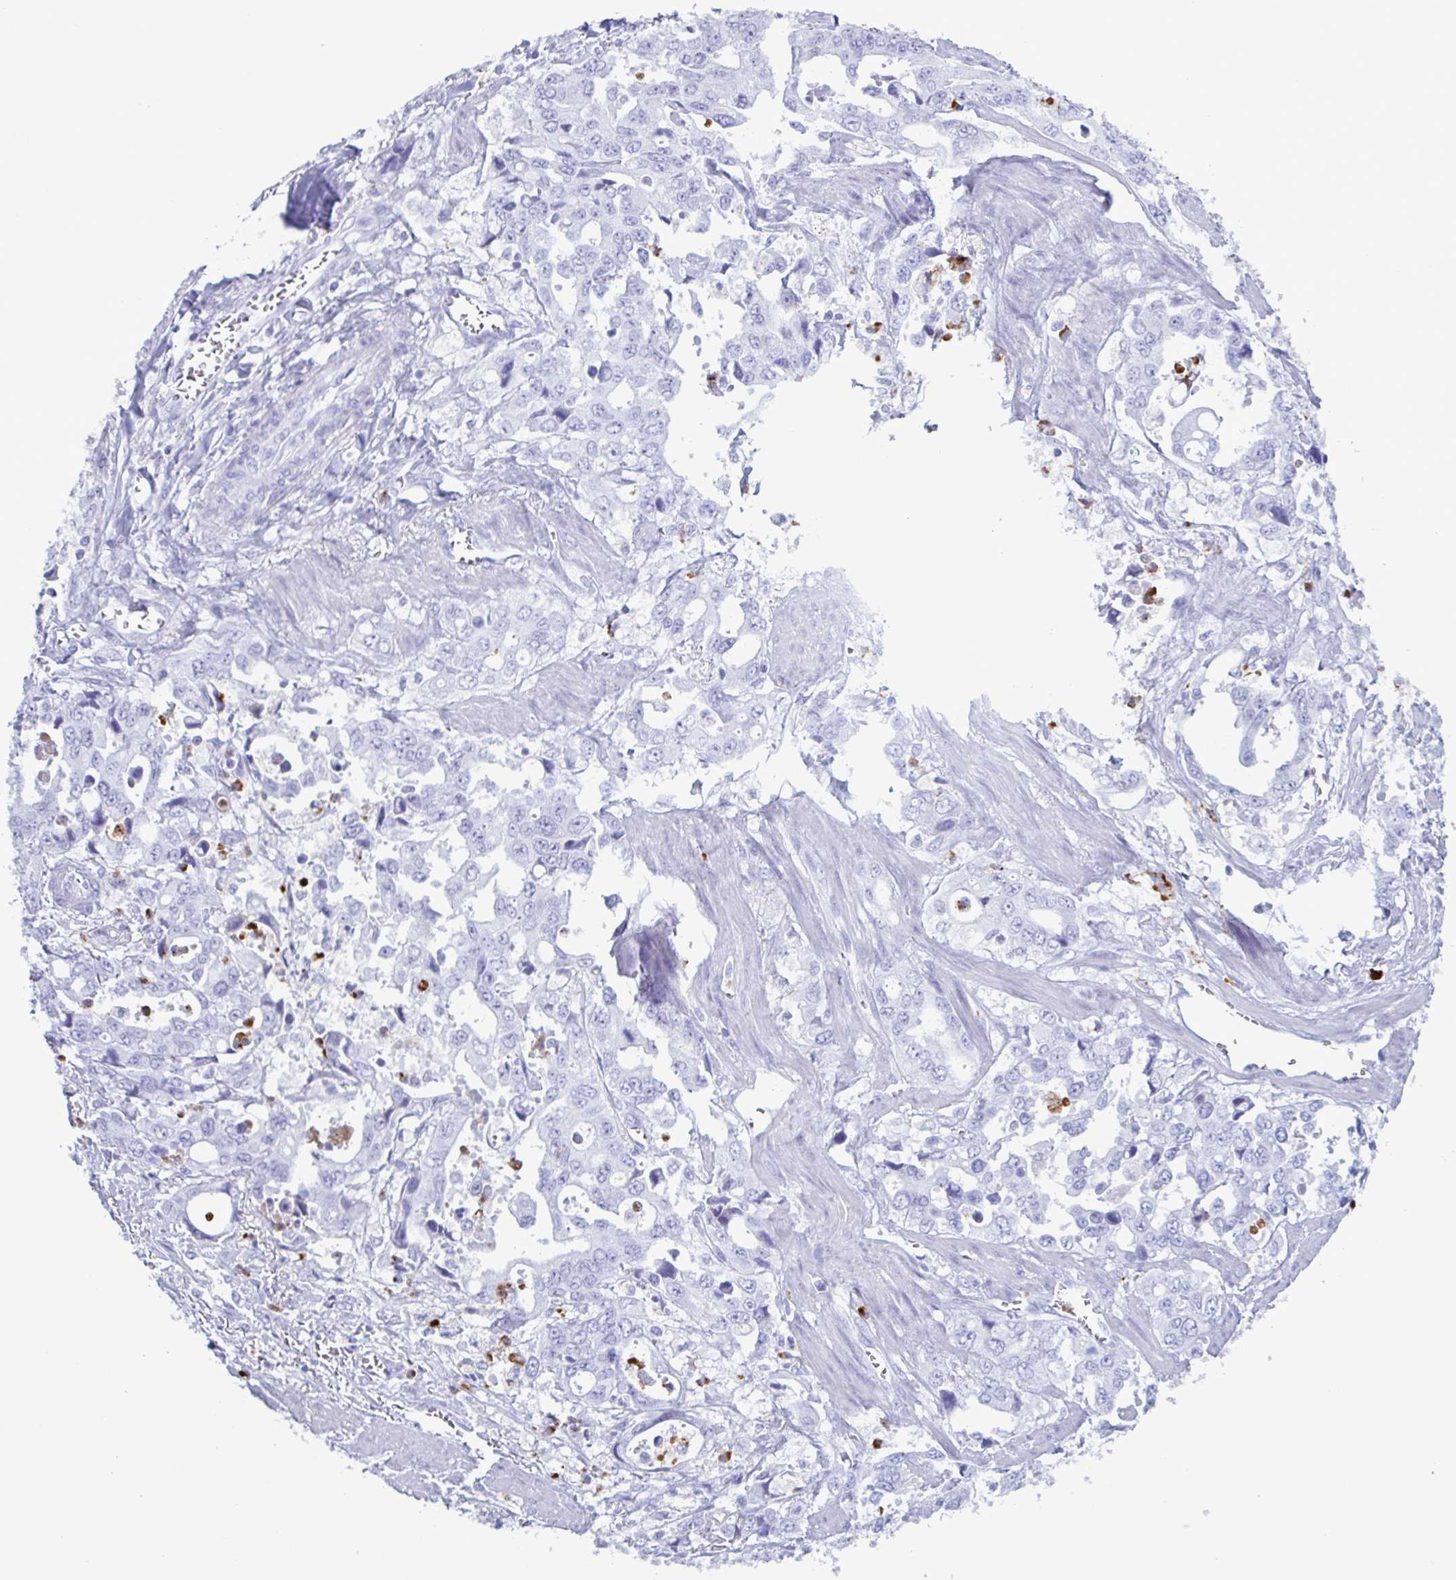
{"staining": {"intensity": "negative", "quantity": "none", "location": "none"}, "tissue": "stomach cancer", "cell_type": "Tumor cells", "image_type": "cancer", "snomed": [{"axis": "morphology", "description": "Adenocarcinoma, NOS"}, {"axis": "topography", "description": "Stomach, upper"}], "caption": "A photomicrograph of human stomach adenocarcinoma is negative for staining in tumor cells.", "gene": "LTF", "patient": {"sex": "male", "age": 74}}